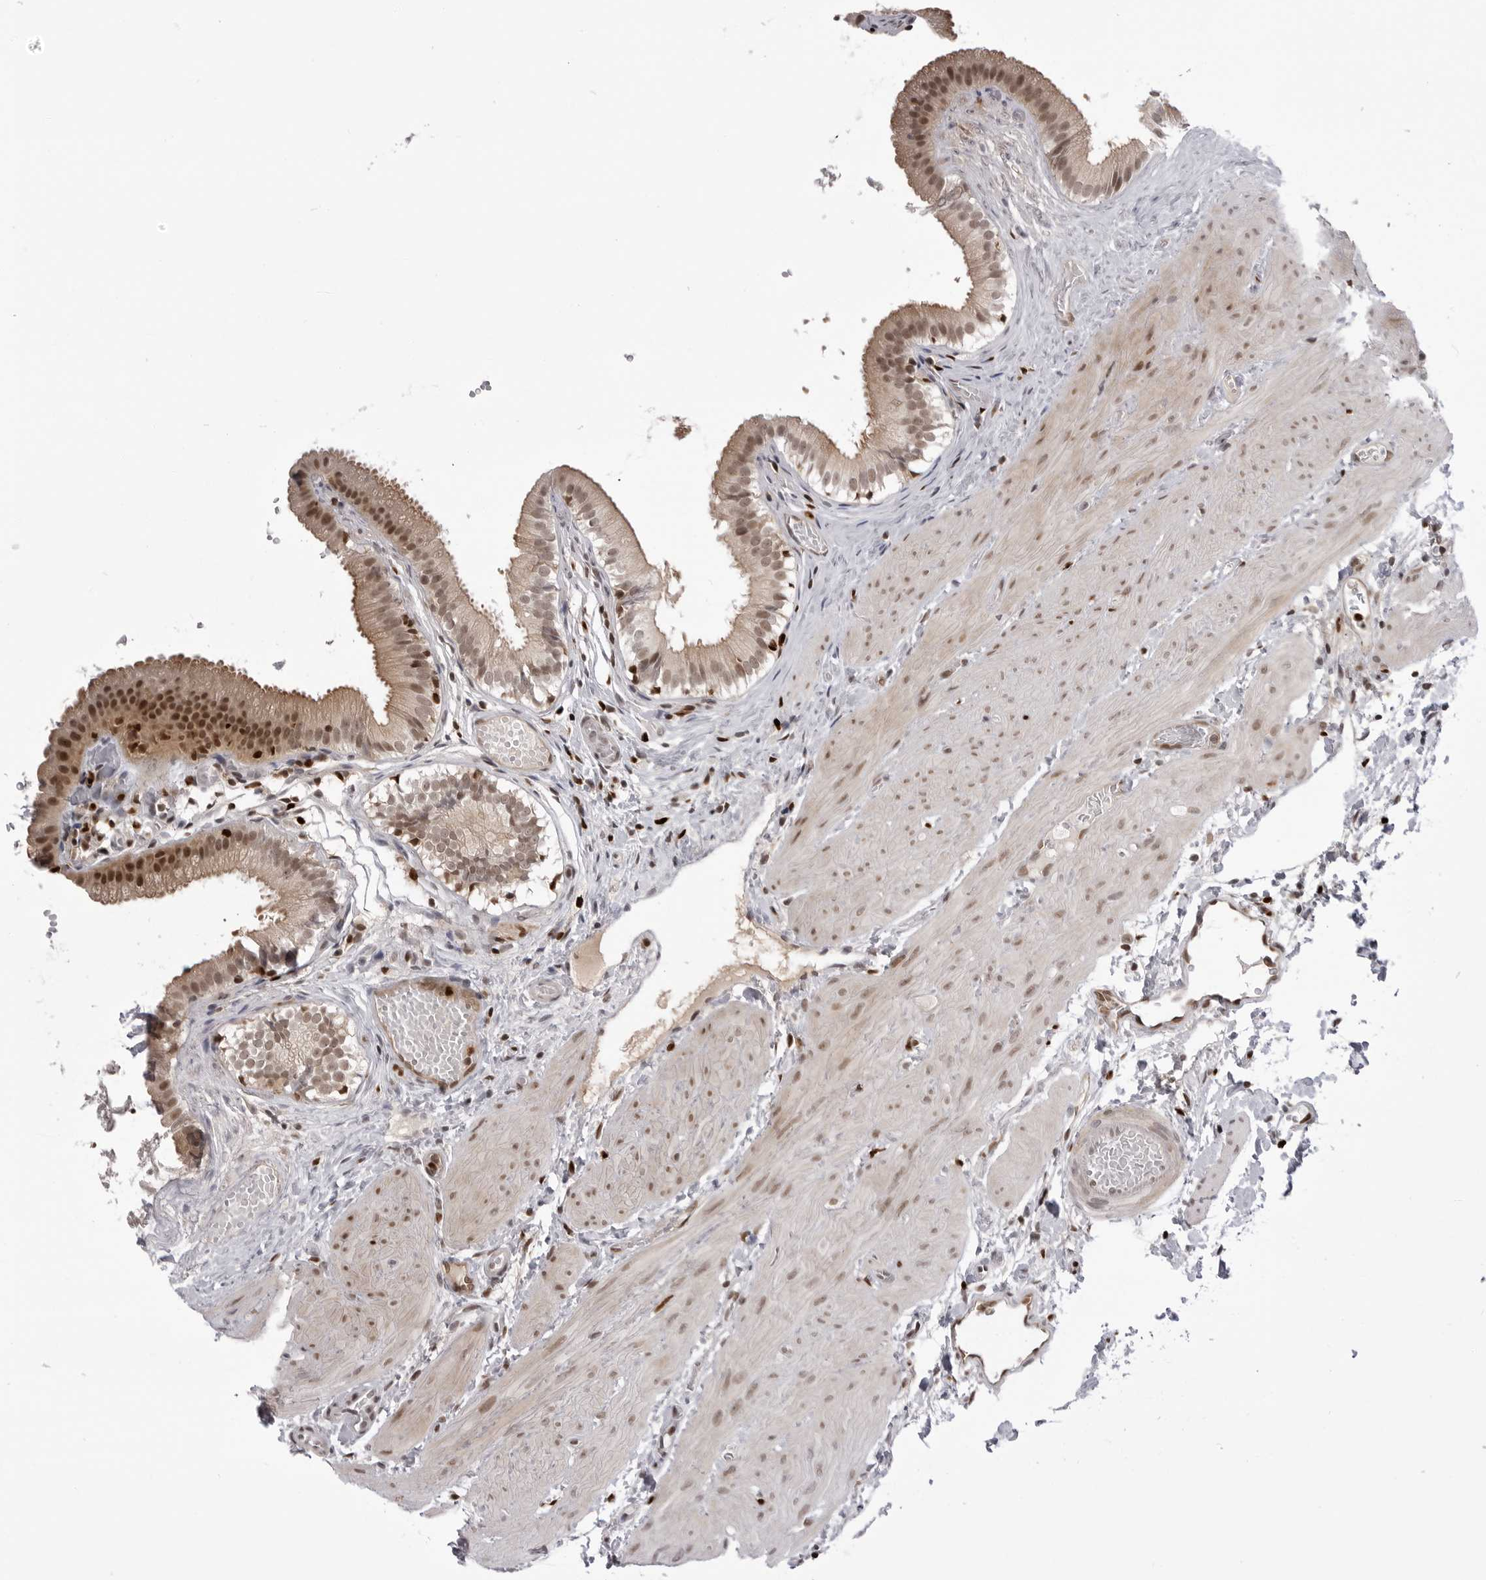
{"staining": {"intensity": "moderate", "quantity": ">75%", "location": "cytoplasmic/membranous,nuclear"}, "tissue": "gallbladder", "cell_type": "Glandular cells", "image_type": "normal", "snomed": [{"axis": "morphology", "description": "Normal tissue, NOS"}, {"axis": "topography", "description": "Gallbladder"}], "caption": "High-power microscopy captured an IHC histopathology image of normal gallbladder, revealing moderate cytoplasmic/membranous,nuclear staining in about >75% of glandular cells.", "gene": "PTK2B", "patient": {"sex": "female", "age": 26}}